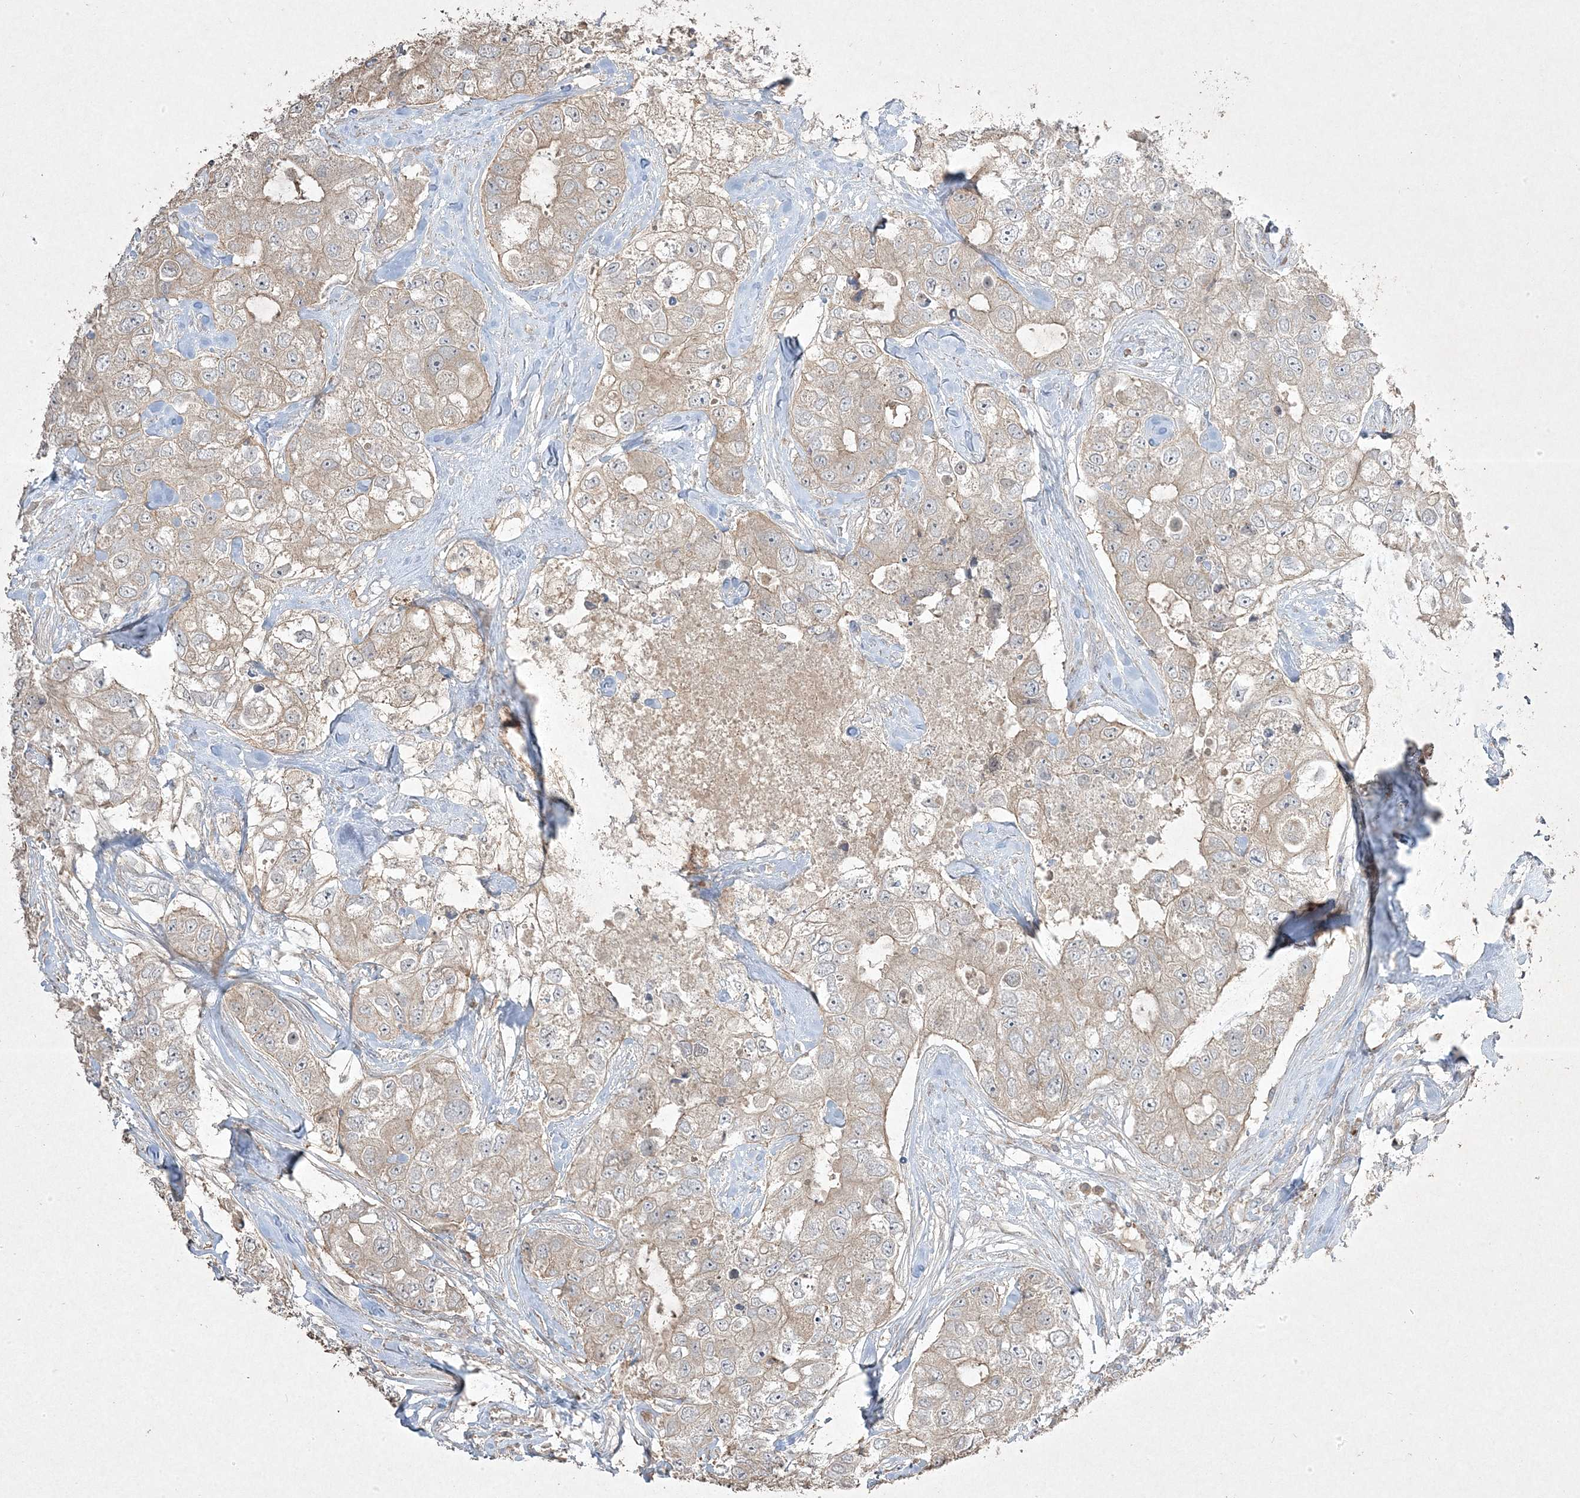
{"staining": {"intensity": "negative", "quantity": "none", "location": "none"}, "tissue": "breast cancer", "cell_type": "Tumor cells", "image_type": "cancer", "snomed": [{"axis": "morphology", "description": "Duct carcinoma"}, {"axis": "topography", "description": "Breast"}], "caption": "The image reveals no staining of tumor cells in invasive ductal carcinoma (breast). The staining is performed using DAB (3,3'-diaminobenzidine) brown chromogen with nuclei counter-stained in using hematoxylin.", "gene": "RGL4", "patient": {"sex": "female", "age": 62}}